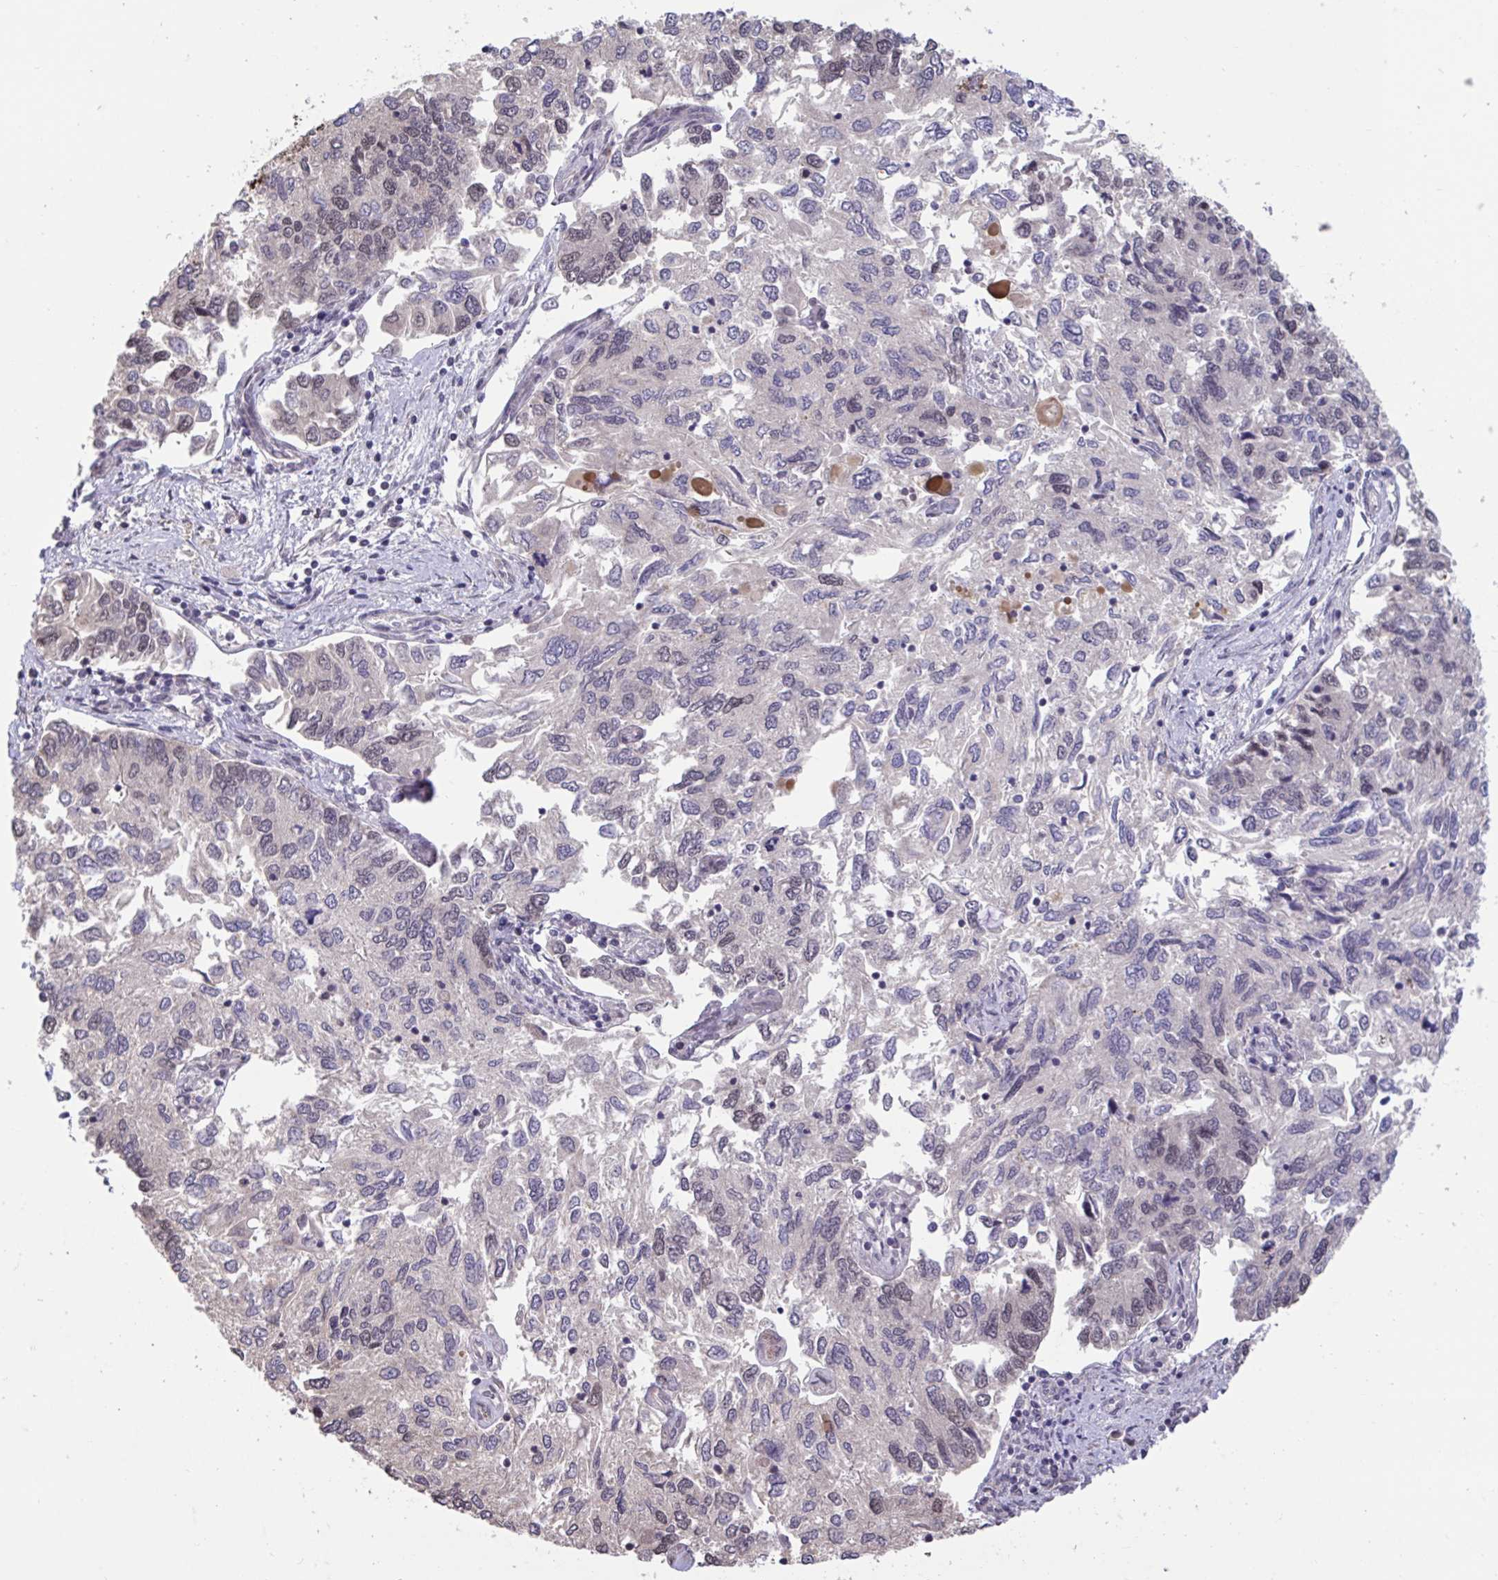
{"staining": {"intensity": "moderate", "quantity": "25%-75%", "location": "nuclear"}, "tissue": "endometrial cancer", "cell_type": "Tumor cells", "image_type": "cancer", "snomed": [{"axis": "morphology", "description": "Carcinoma, NOS"}, {"axis": "topography", "description": "Uterus"}], "caption": "The image displays staining of endometrial carcinoma, revealing moderate nuclear protein positivity (brown color) within tumor cells.", "gene": "HNRNPDL", "patient": {"sex": "female", "age": 76}}